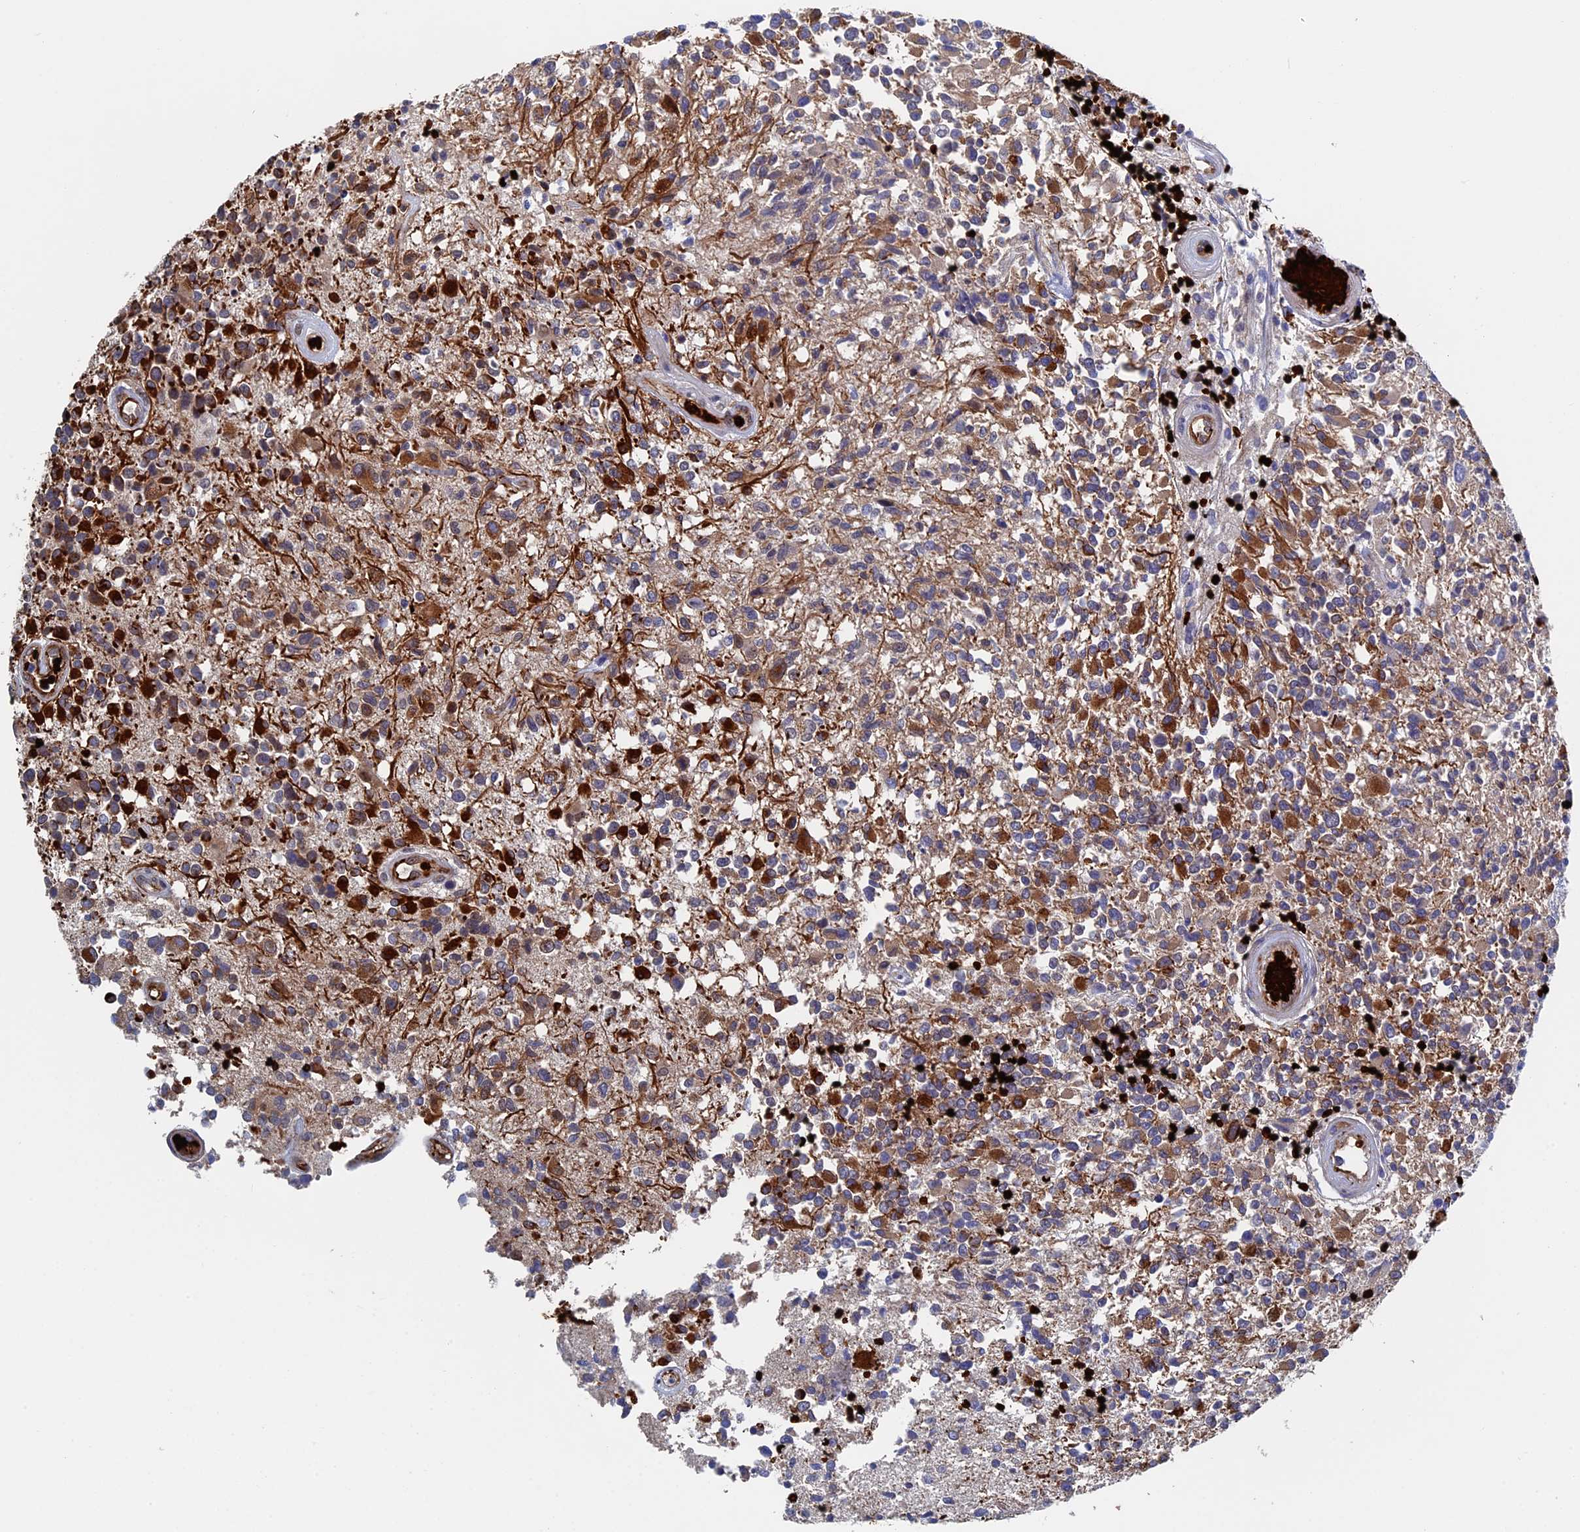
{"staining": {"intensity": "strong", "quantity": "<25%", "location": "cytoplasmic/membranous"}, "tissue": "glioma", "cell_type": "Tumor cells", "image_type": "cancer", "snomed": [{"axis": "morphology", "description": "Glioma, malignant, High grade"}, {"axis": "morphology", "description": "Glioblastoma, NOS"}, {"axis": "topography", "description": "Brain"}], "caption": "Immunohistochemical staining of human malignant glioma (high-grade) exhibits strong cytoplasmic/membranous protein staining in about <25% of tumor cells. (brown staining indicates protein expression, while blue staining denotes nuclei).", "gene": "EXOSC9", "patient": {"sex": "male", "age": 60}}